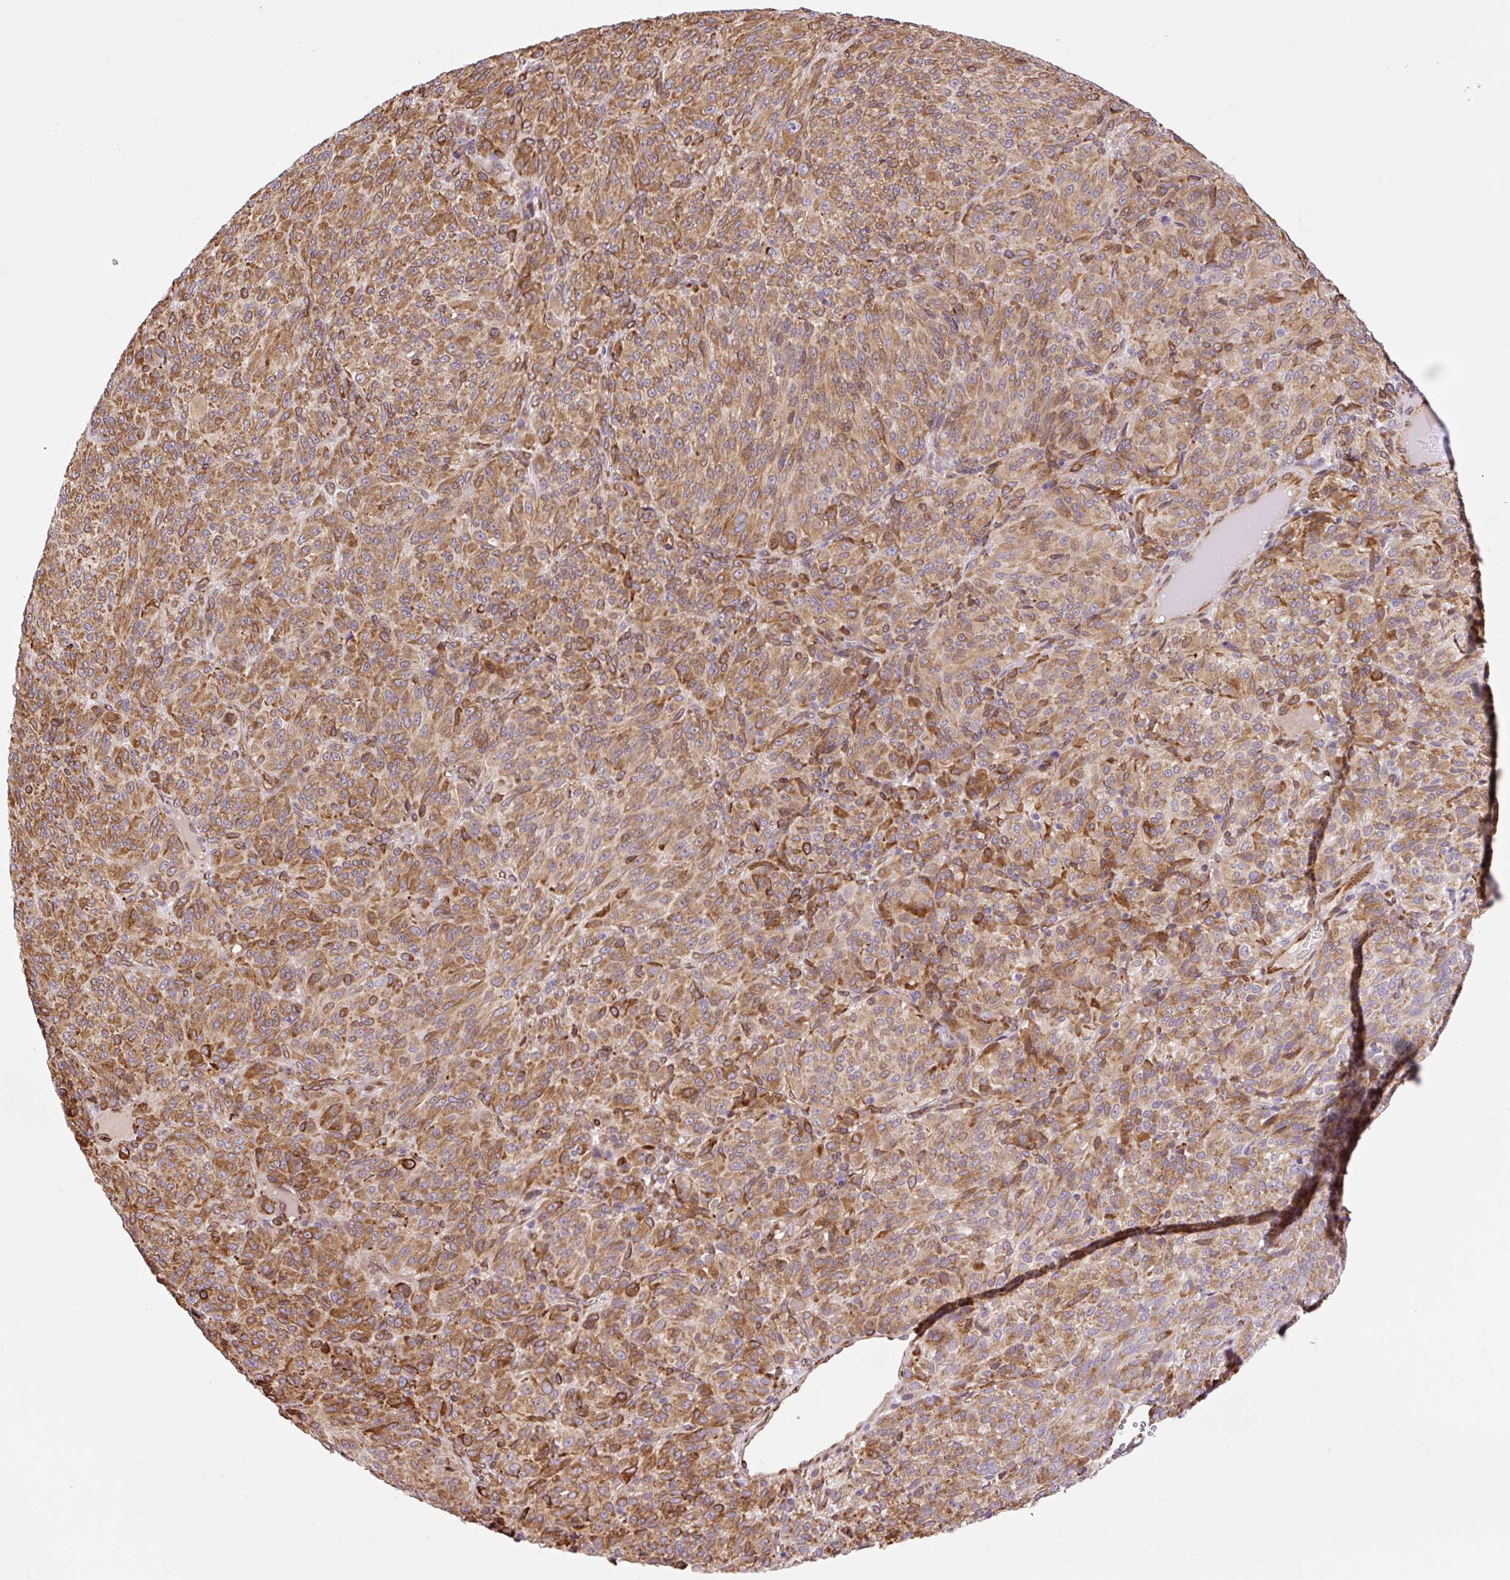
{"staining": {"intensity": "moderate", "quantity": ">75%", "location": "cytoplasmic/membranous"}, "tissue": "melanoma", "cell_type": "Tumor cells", "image_type": "cancer", "snomed": [{"axis": "morphology", "description": "Malignant melanoma, Metastatic site"}, {"axis": "topography", "description": "Brain"}], "caption": "An immunohistochemistry histopathology image of neoplastic tissue is shown. Protein staining in brown highlights moderate cytoplasmic/membranous positivity in malignant melanoma (metastatic site) within tumor cells.", "gene": "RAB30", "patient": {"sex": "female", "age": 56}}